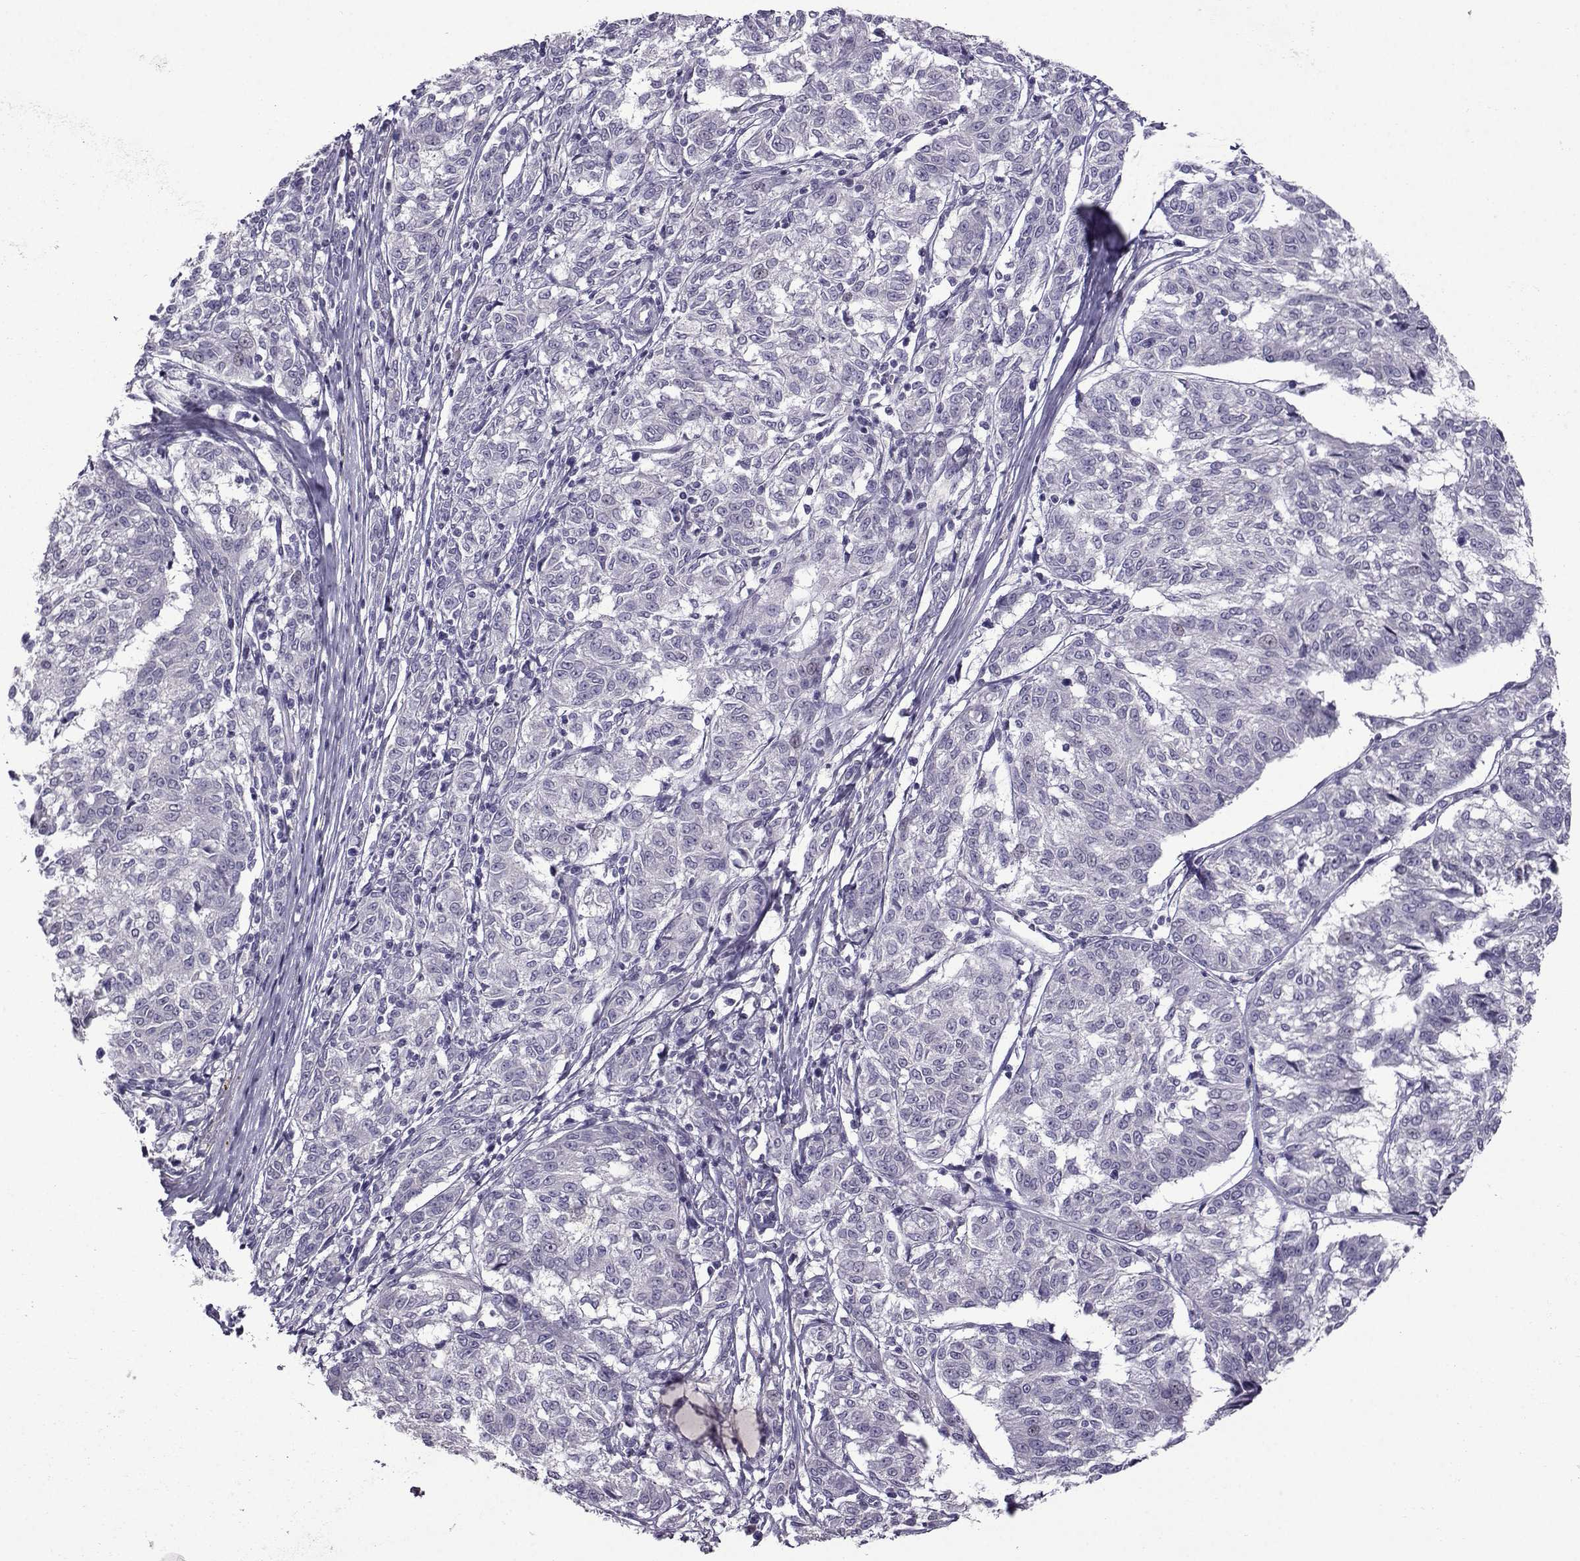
{"staining": {"intensity": "negative", "quantity": "none", "location": "none"}, "tissue": "melanoma", "cell_type": "Tumor cells", "image_type": "cancer", "snomed": [{"axis": "morphology", "description": "Malignant melanoma, NOS"}, {"axis": "topography", "description": "Skin"}], "caption": "There is no significant staining in tumor cells of malignant melanoma.", "gene": "CRYBB1", "patient": {"sex": "female", "age": 72}}